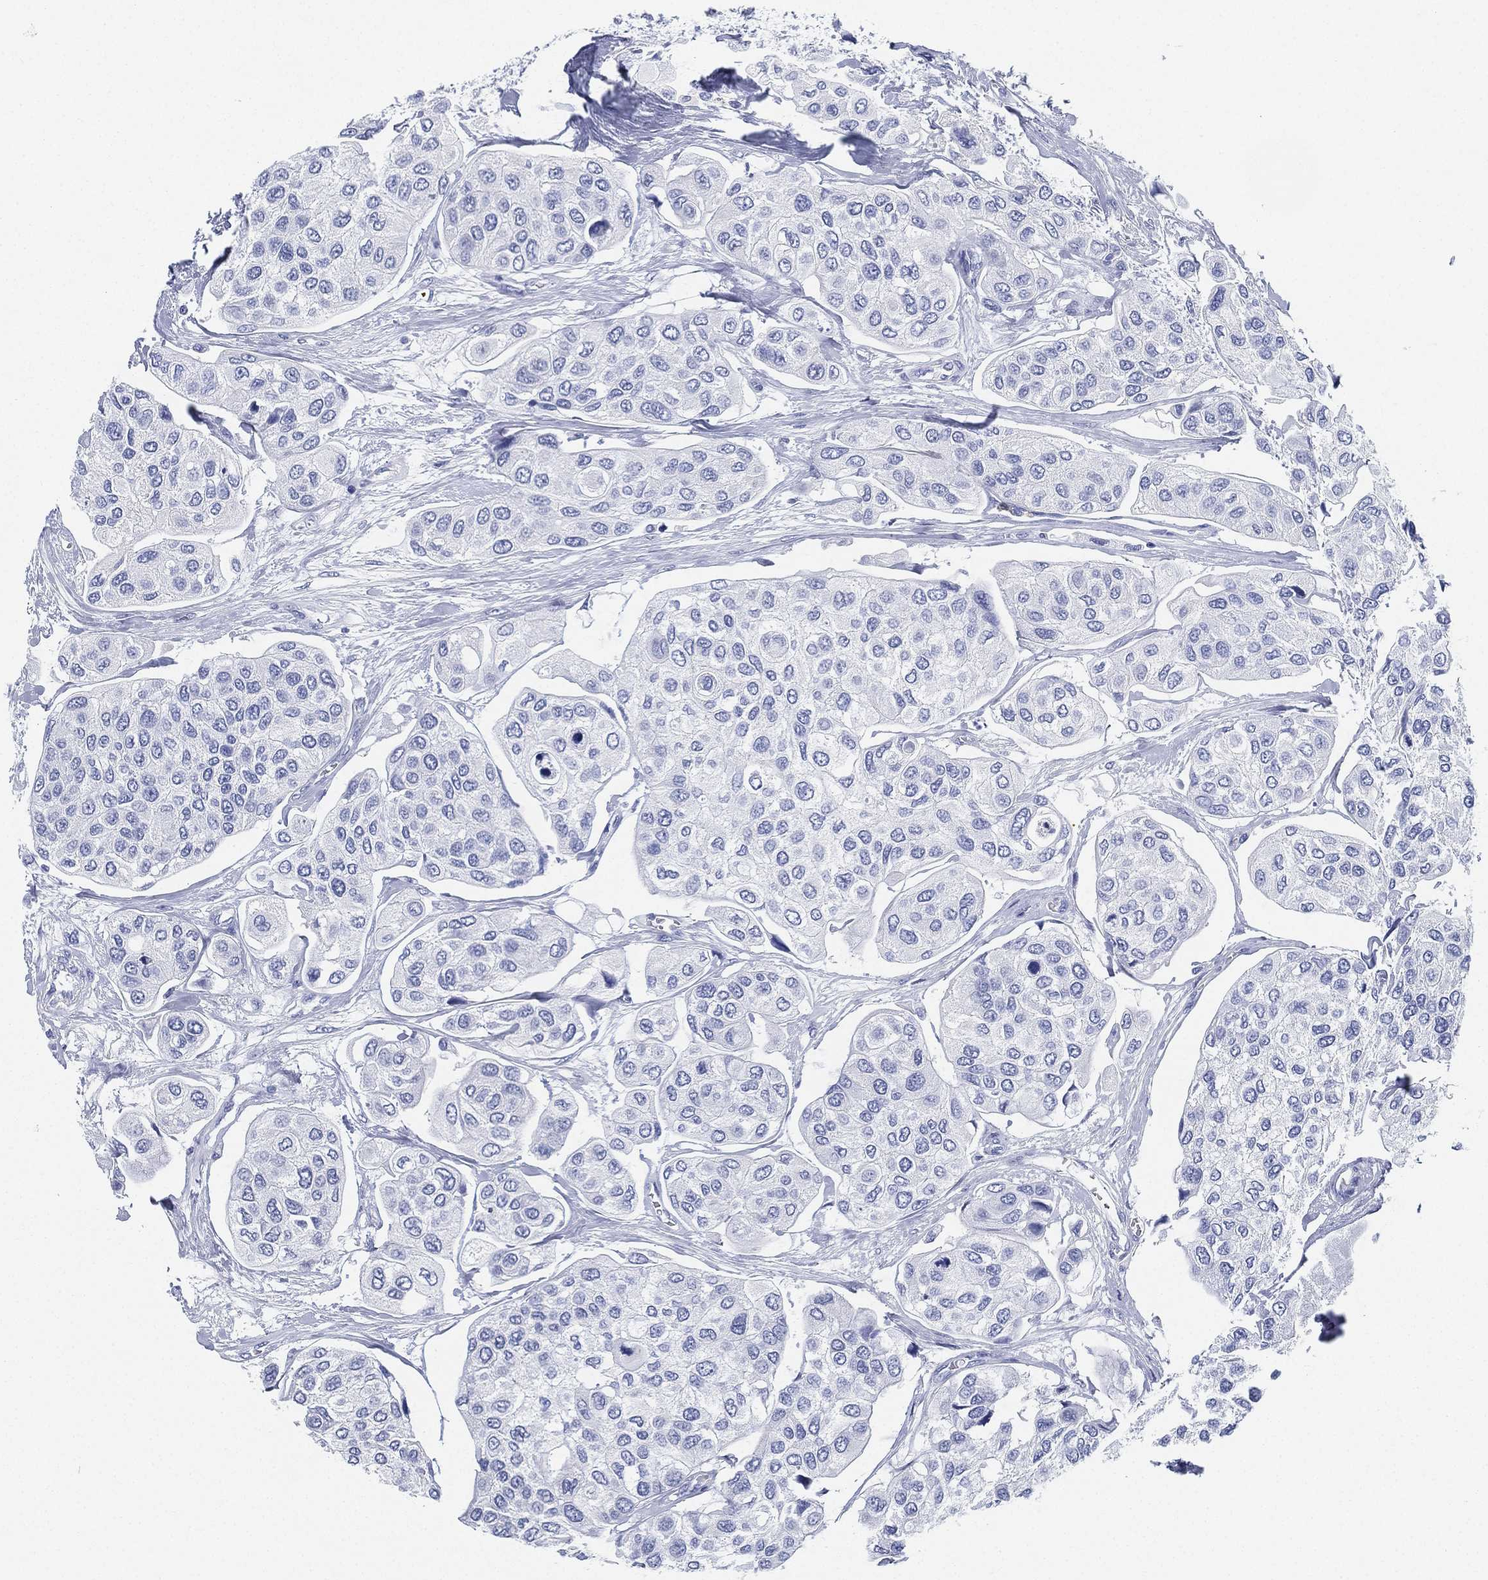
{"staining": {"intensity": "negative", "quantity": "none", "location": "none"}, "tissue": "urothelial cancer", "cell_type": "Tumor cells", "image_type": "cancer", "snomed": [{"axis": "morphology", "description": "Urothelial carcinoma, High grade"}, {"axis": "topography", "description": "Urinary bladder"}], "caption": "High-grade urothelial carcinoma stained for a protein using IHC displays no positivity tumor cells.", "gene": "DEFB121", "patient": {"sex": "male", "age": 77}}